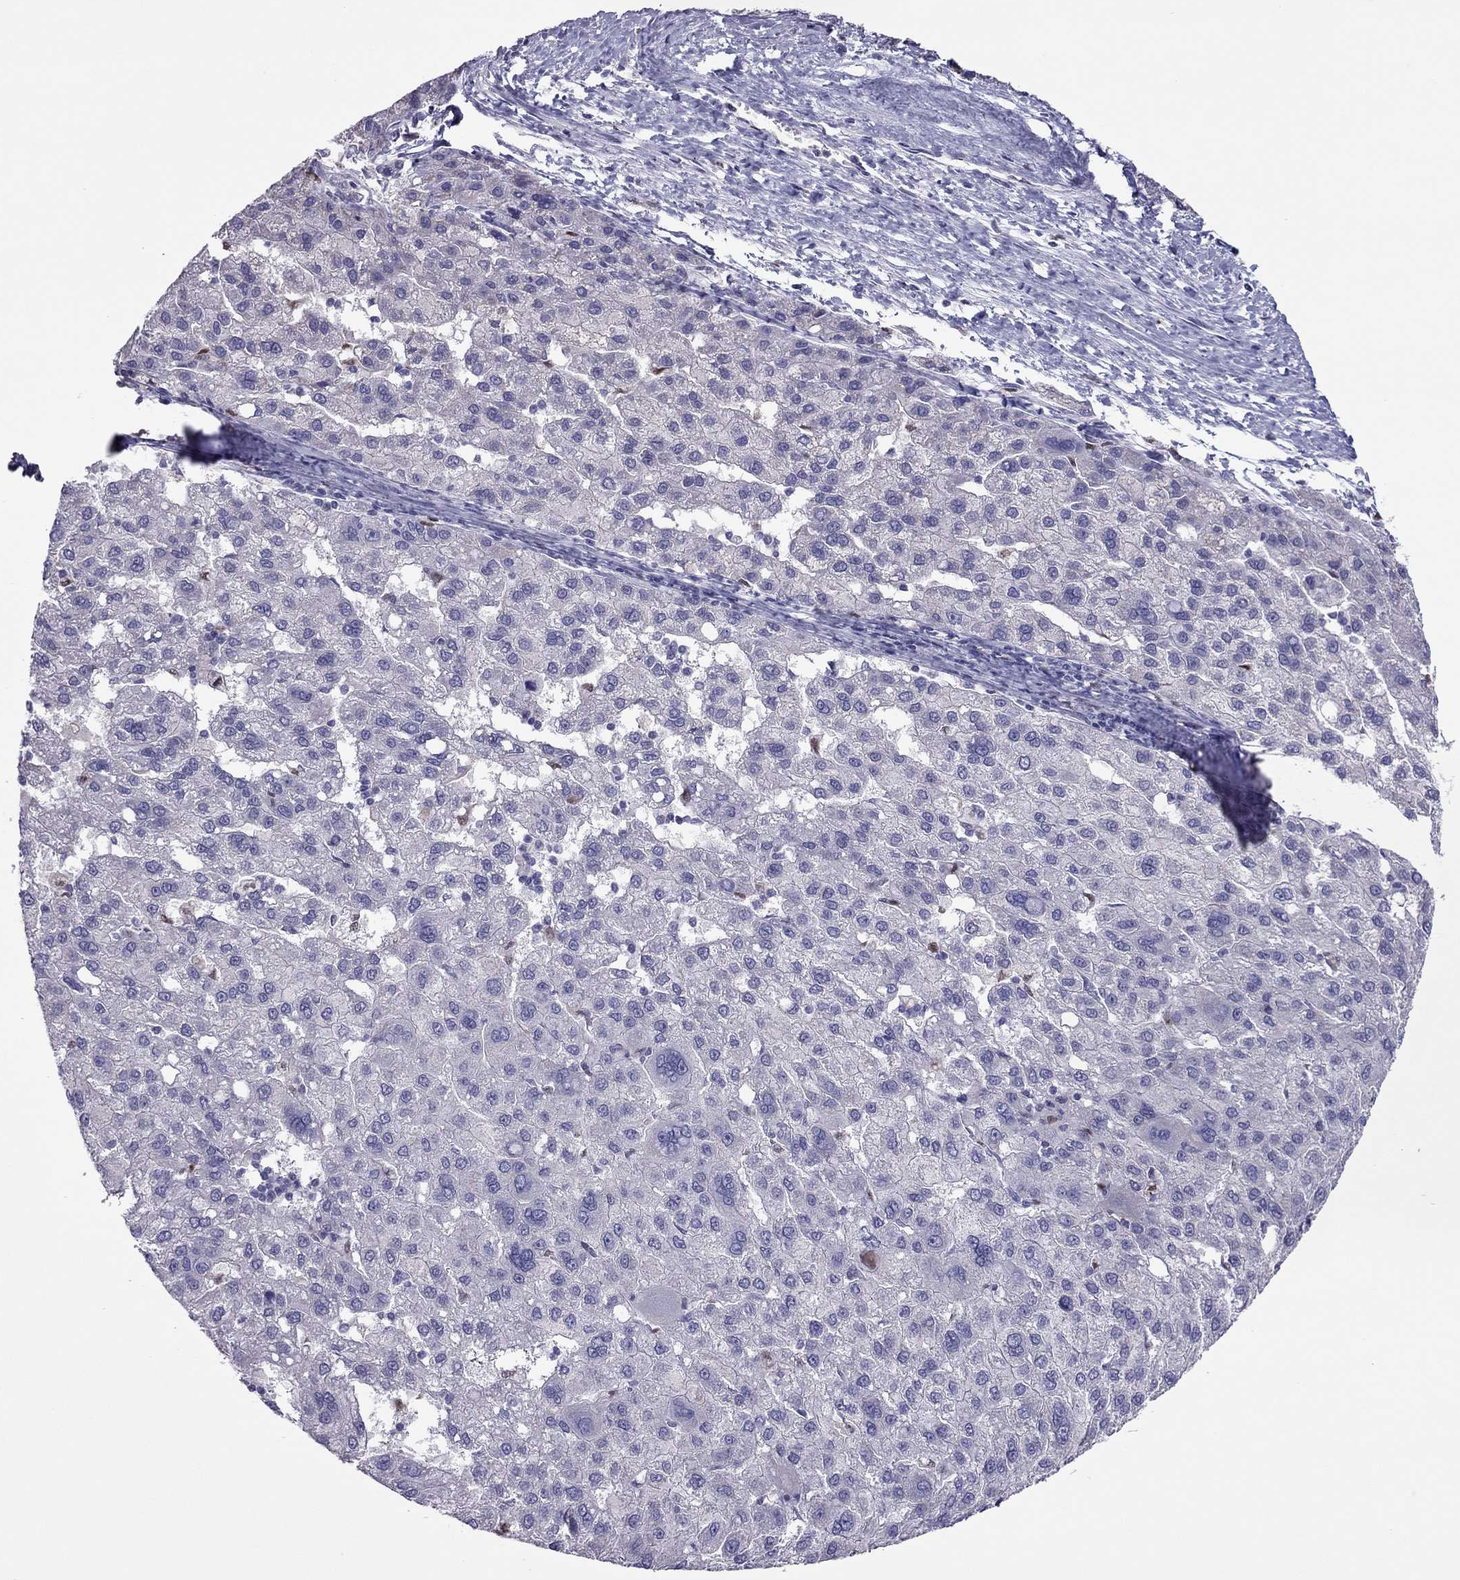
{"staining": {"intensity": "negative", "quantity": "none", "location": "none"}, "tissue": "liver cancer", "cell_type": "Tumor cells", "image_type": "cancer", "snomed": [{"axis": "morphology", "description": "Carcinoma, Hepatocellular, NOS"}, {"axis": "topography", "description": "Liver"}], "caption": "The immunohistochemistry histopathology image has no significant positivity in tumor cells of liver cancer (hepatocellular carcinoma) tissue.", "gene": "SPINT3", "patient": {"sex": "female", "age": 82}}